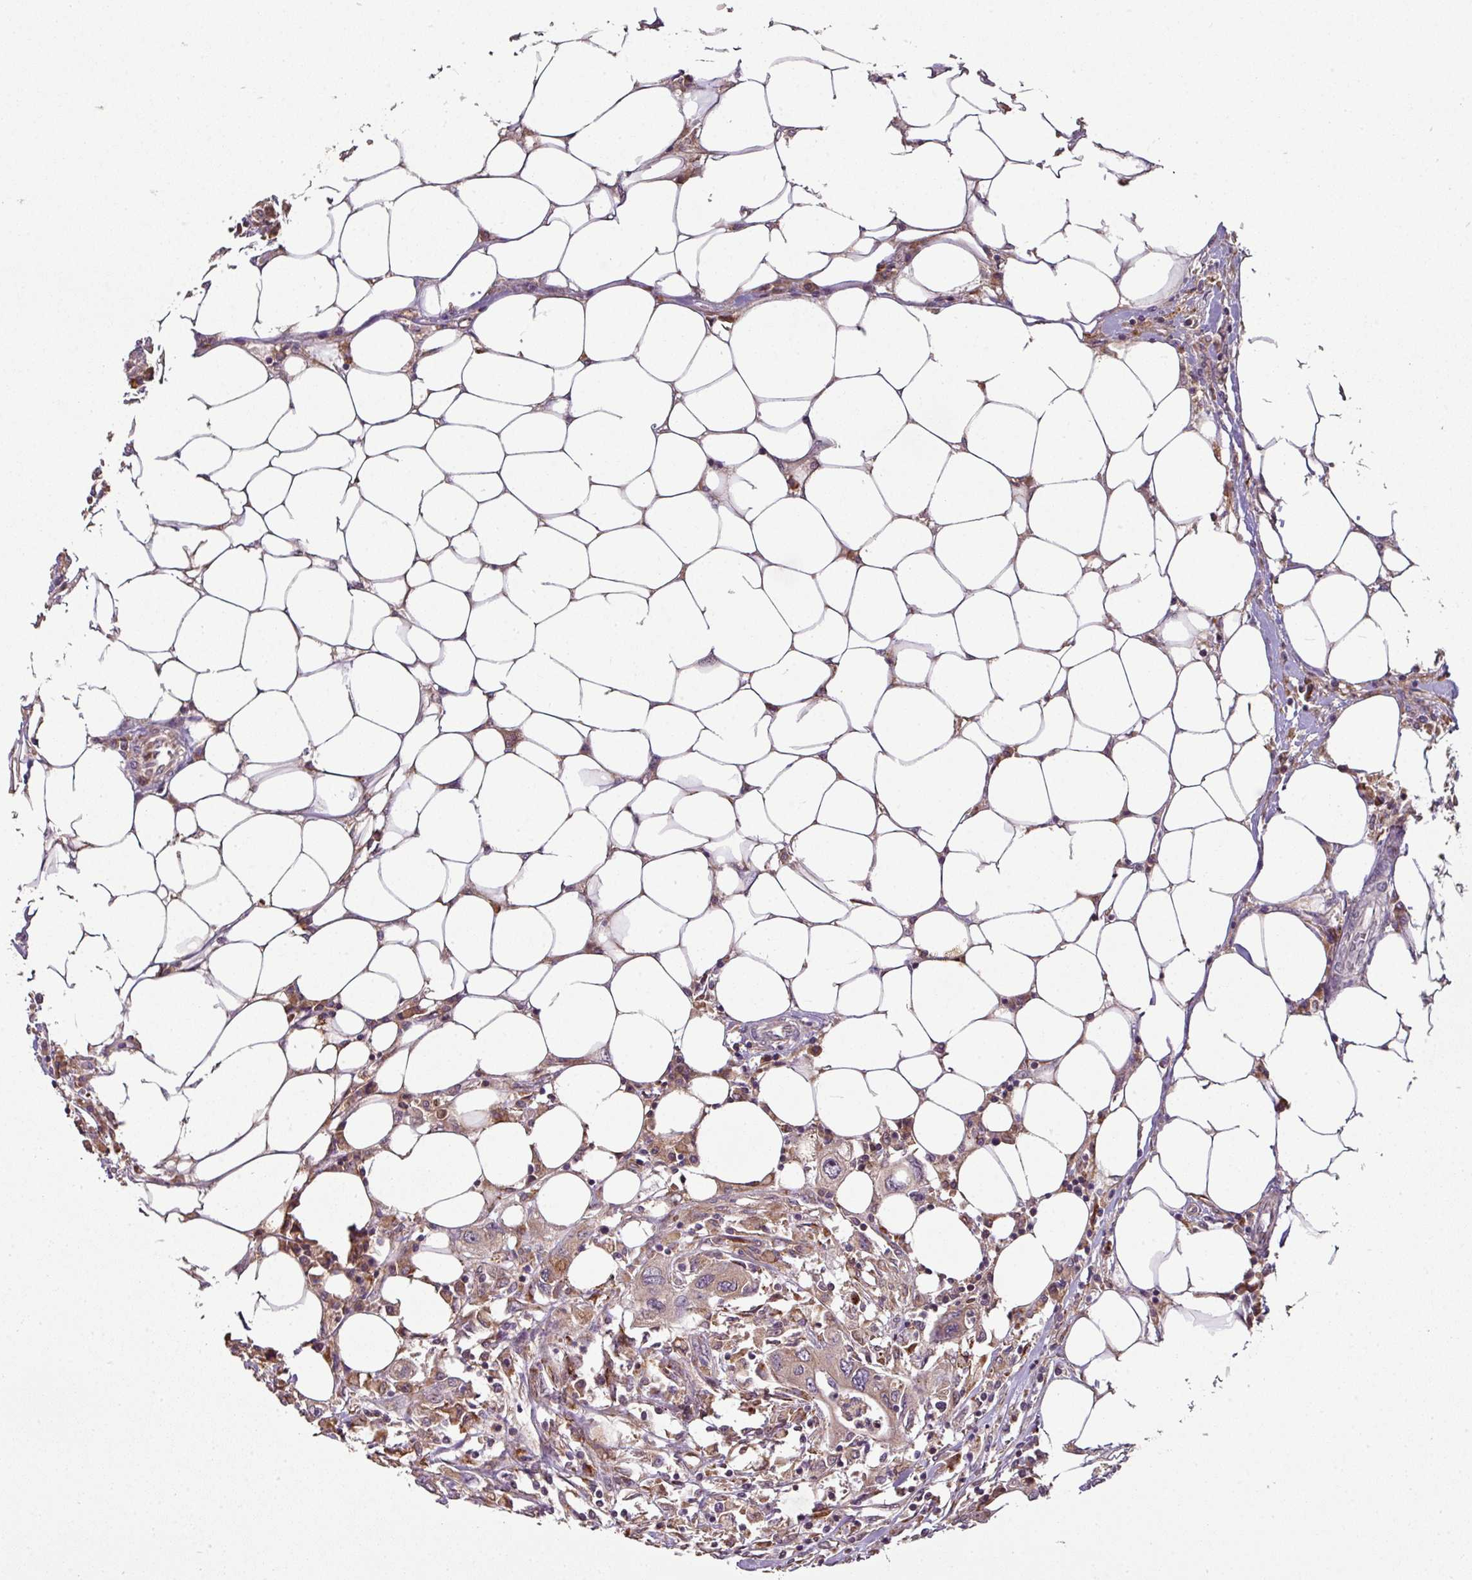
{"staining": {"intensity": "weak", "quantity": ">75%", "location": "cytoplasmic/membranous"}, "tissue": "colorectal cancer", "cell_type": "Tumor cells", "image_type": "cancer", "snomed": [{"axis": "morphology", "description": "Adenocarcinoma, NOS"}, {"axis": "topography", "description": "Colon"}], "caption": "Adenocarcinoma (colorectal) stained with a brown dye demonstrates weak cytoplasmic/membranous positive expression in approximately >75% of tumor cells.", "gene": "SPCS3", "patient": {"sex": "male", "age": 71}}